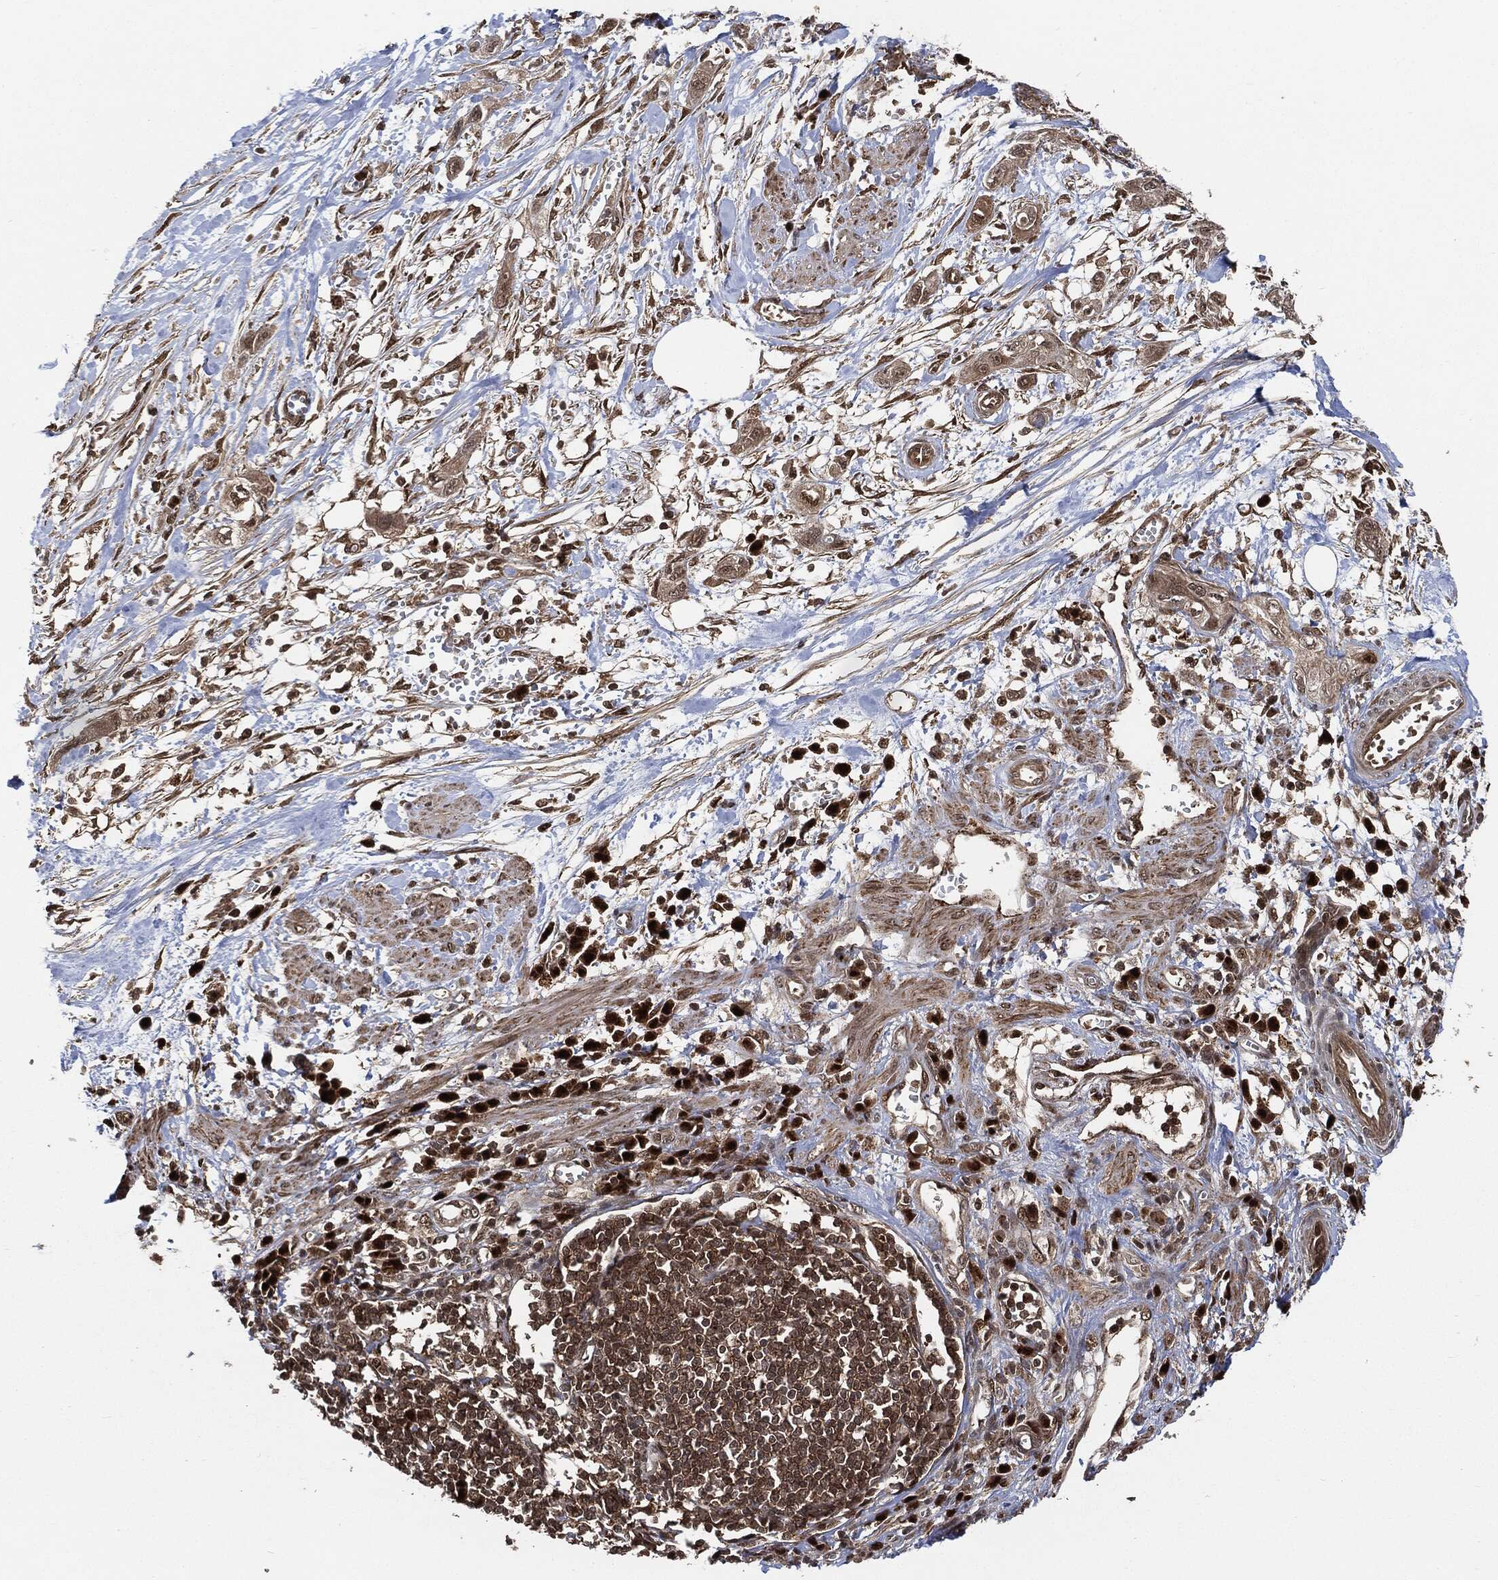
{"staining": {"intensity": "weak", "quantity": ">75%", "location": "cytoplasmic/membranous,nuclear"}, "tissue": "pancreatic cancer", "cell_type": "Tumor cells", "image_type": "cancer", "snomed": [{"axis": "morphology", "description": "Adenocarcinoma, NOS"}, {"axis": "topography", "description": "Pancreas"}], "caption": "Pancreatic adenocarcinoma tissue demonstrates weak cytoplasmic/membranous and nuclear staining in about >75% of tumor cells", "gene": "CUTA", "patient": {"sex": "male", "age": 72}}